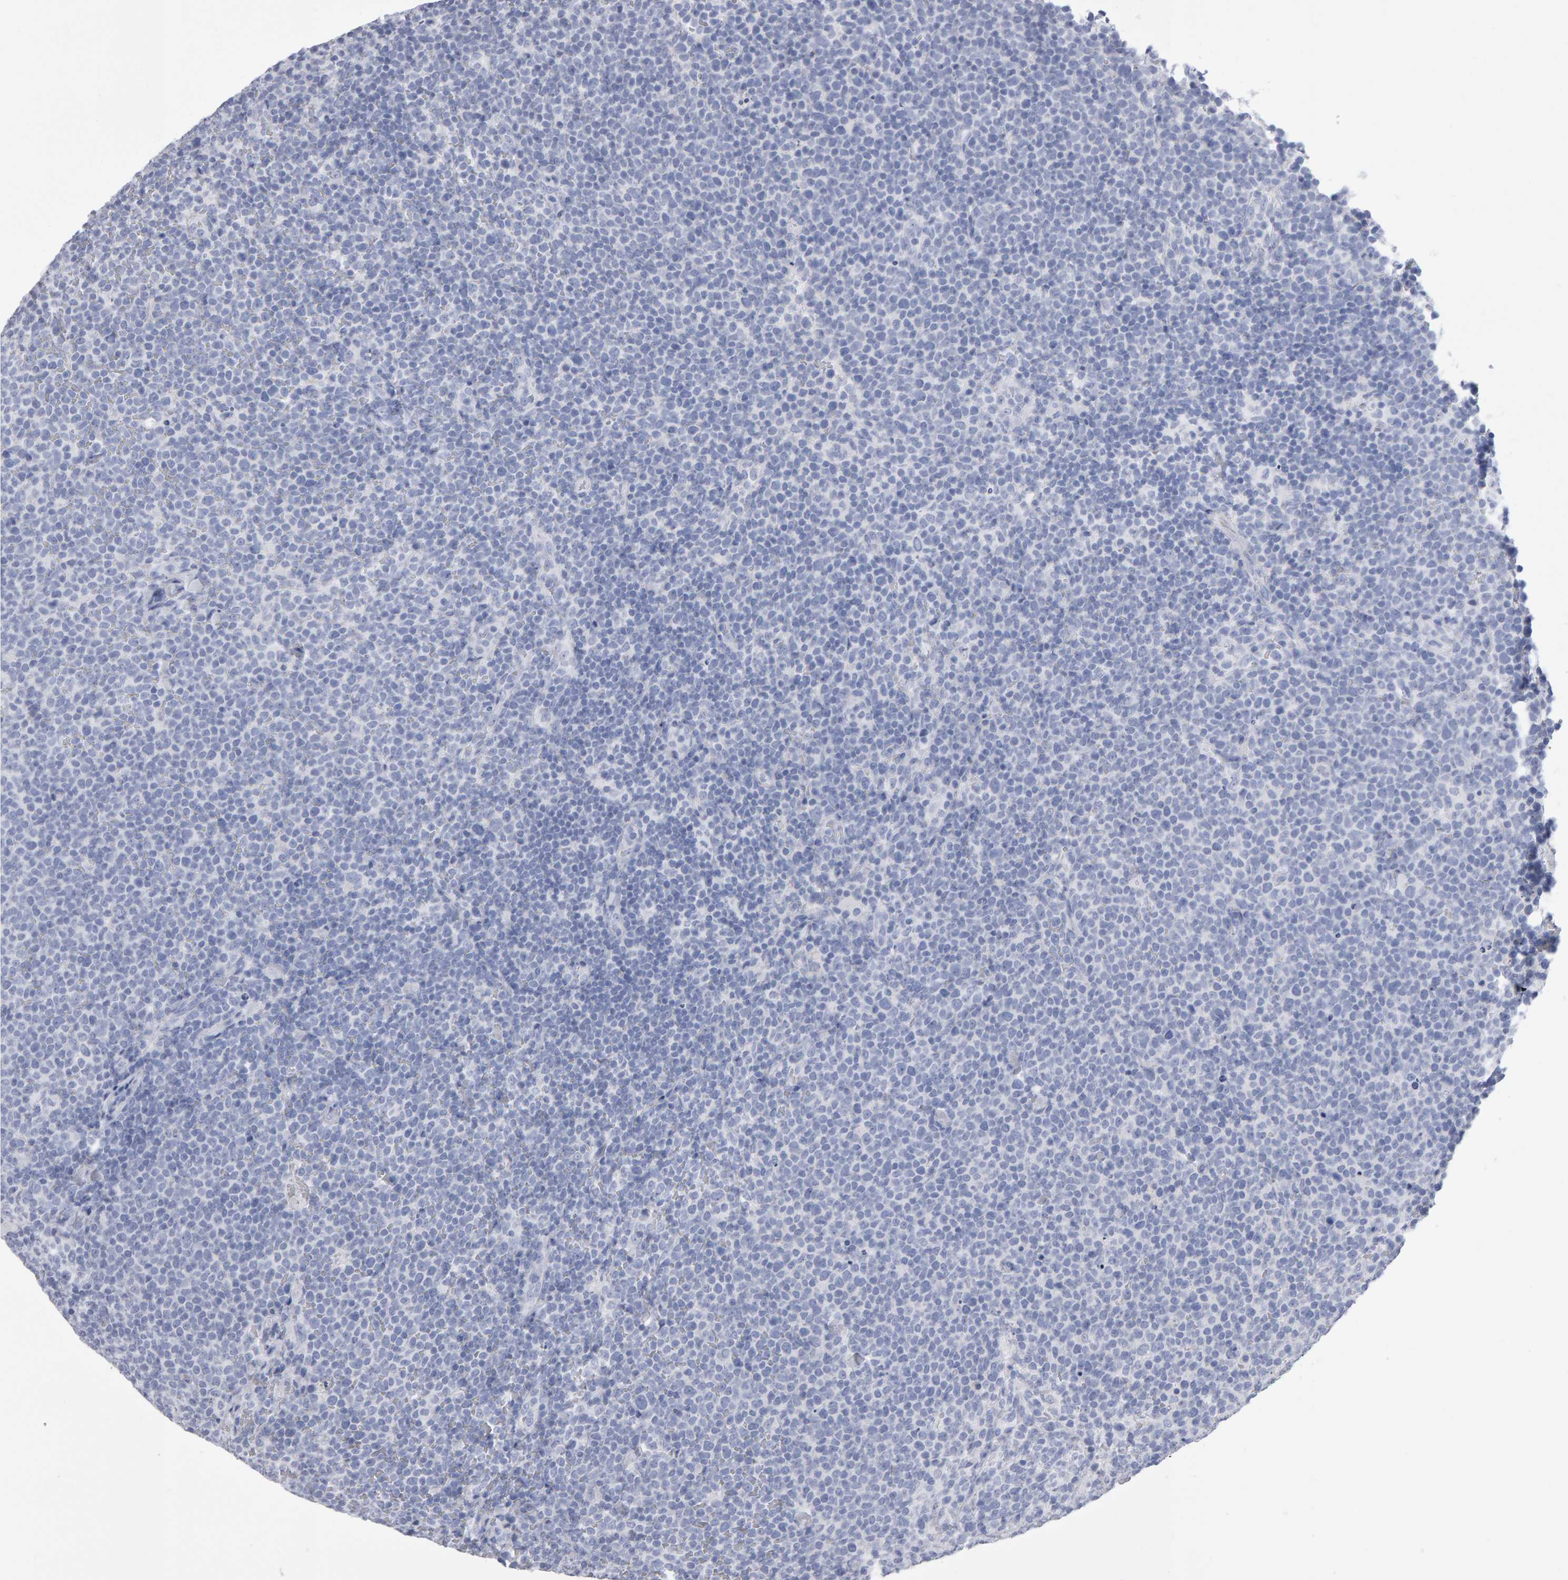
{"staining": {"intensity": "negative", "quantity": "none", "location": "none"}, "tissue": "lymphoma", "cell_type": "Tumor cells", "image_type": "cancer", "snomed": [{"axis": "morphology", "description": "Malignant lymphoma, non-Hodgkin's type, High grade"}, {"axis": "topography", "description": "Lymph node"}], "caption": "Tumor cells are negative for brown protein staining in lymphoma.", "gene": "NCDN", "patient": {"sex": "male", "age": 61}}